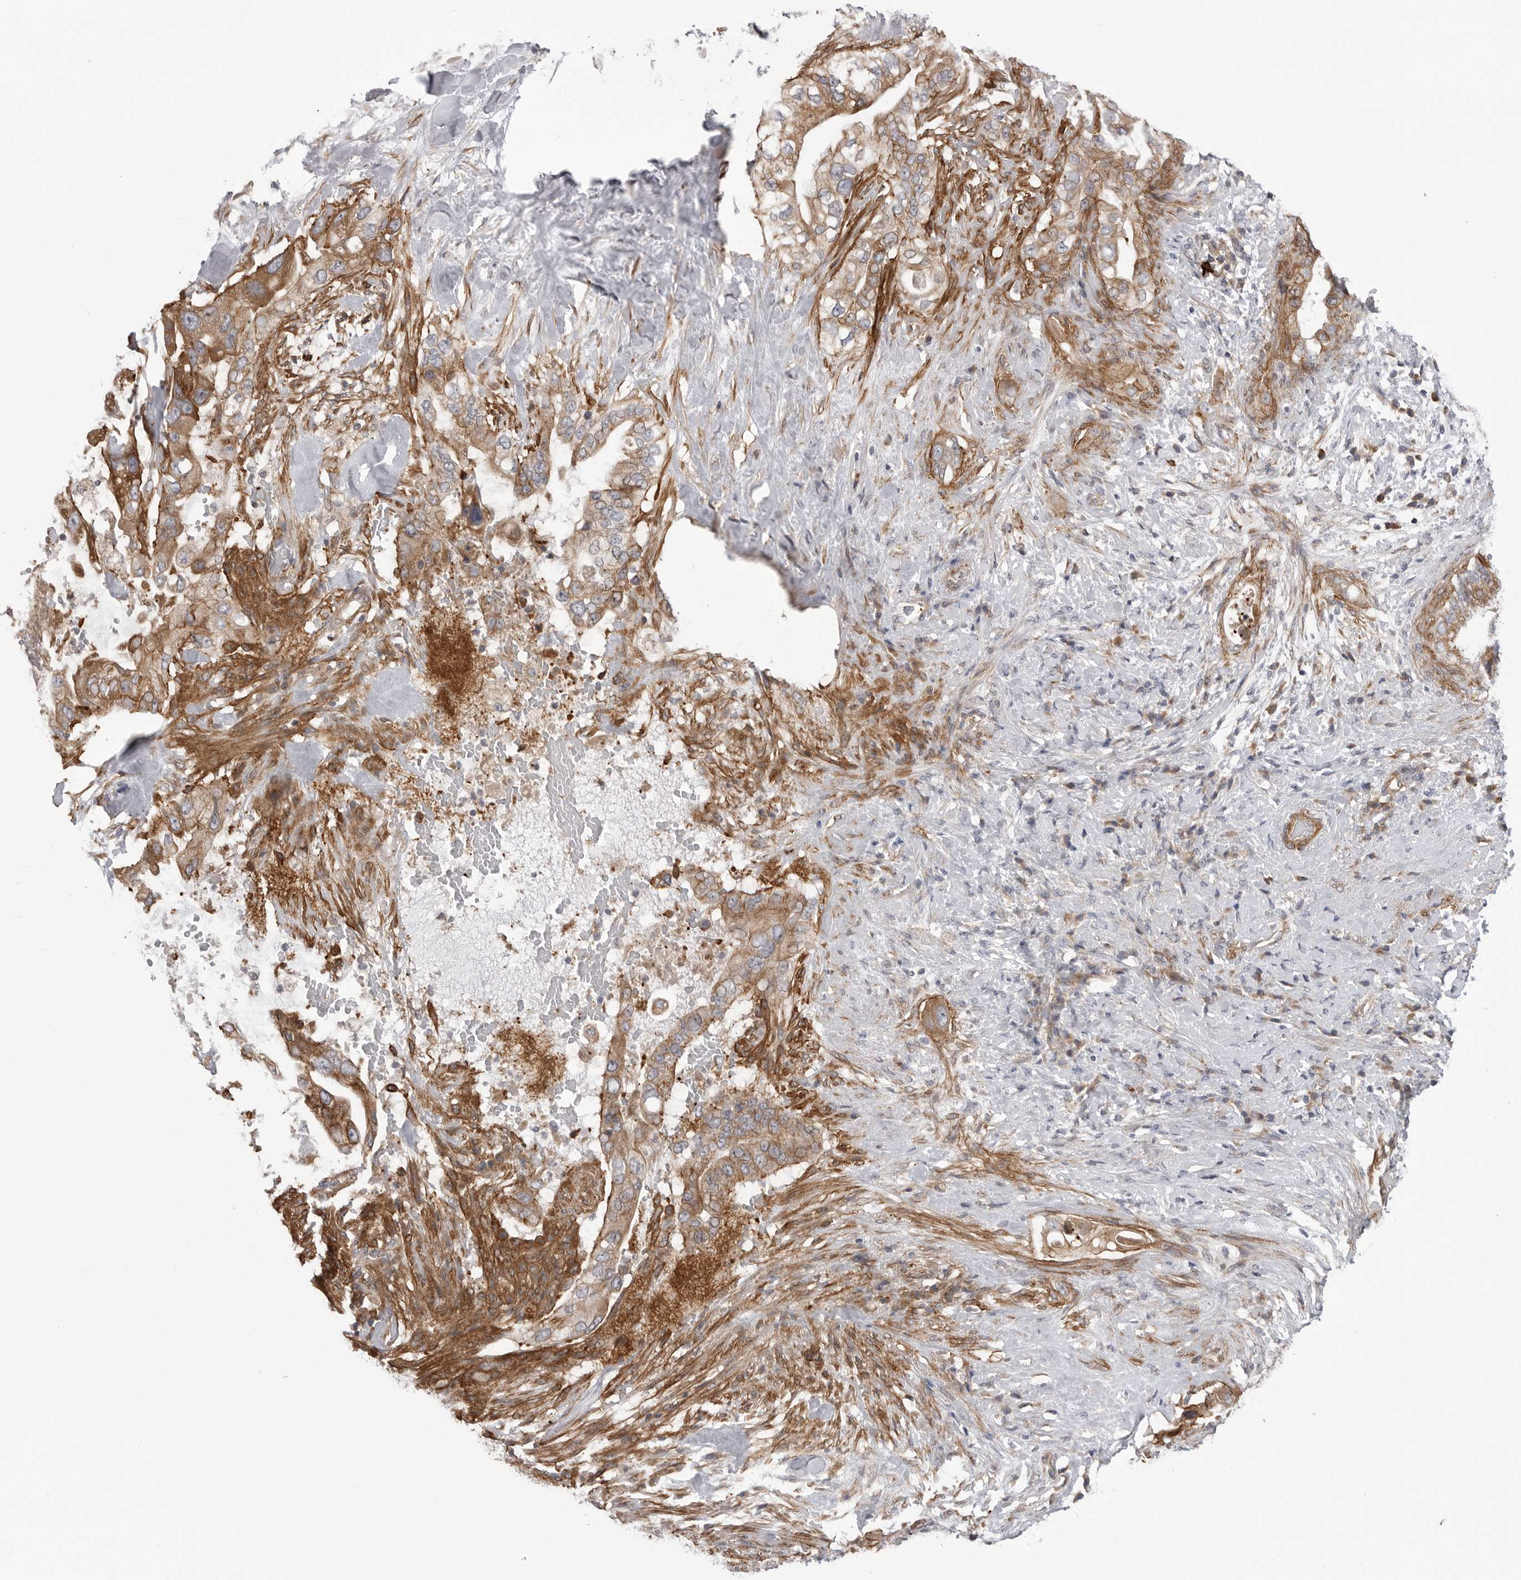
{"staining": {"intensity": "moderate", "quantity": ">75%", "location": "cytoplasmic/membranous"}, "tissue": "pancreatic cancer", "cell_type": "Tumor cells", "image_type": "cancer", "snomed": [{"axis": "morphology", "description": "Inflammation, NOS"}, {"axis": "morphology", "description": "Adenocarcinoma, NOS"}, {"axis": "topography", "description": "Pancreas"}], "caption": "An image of human pancreatic adenocarcinoma stained for a protein reveals moderate cytoplasmic/membranous brown staining in tumor cells.", "gene": "SCP2", "patient": {"sex": "female", "age": 56}}